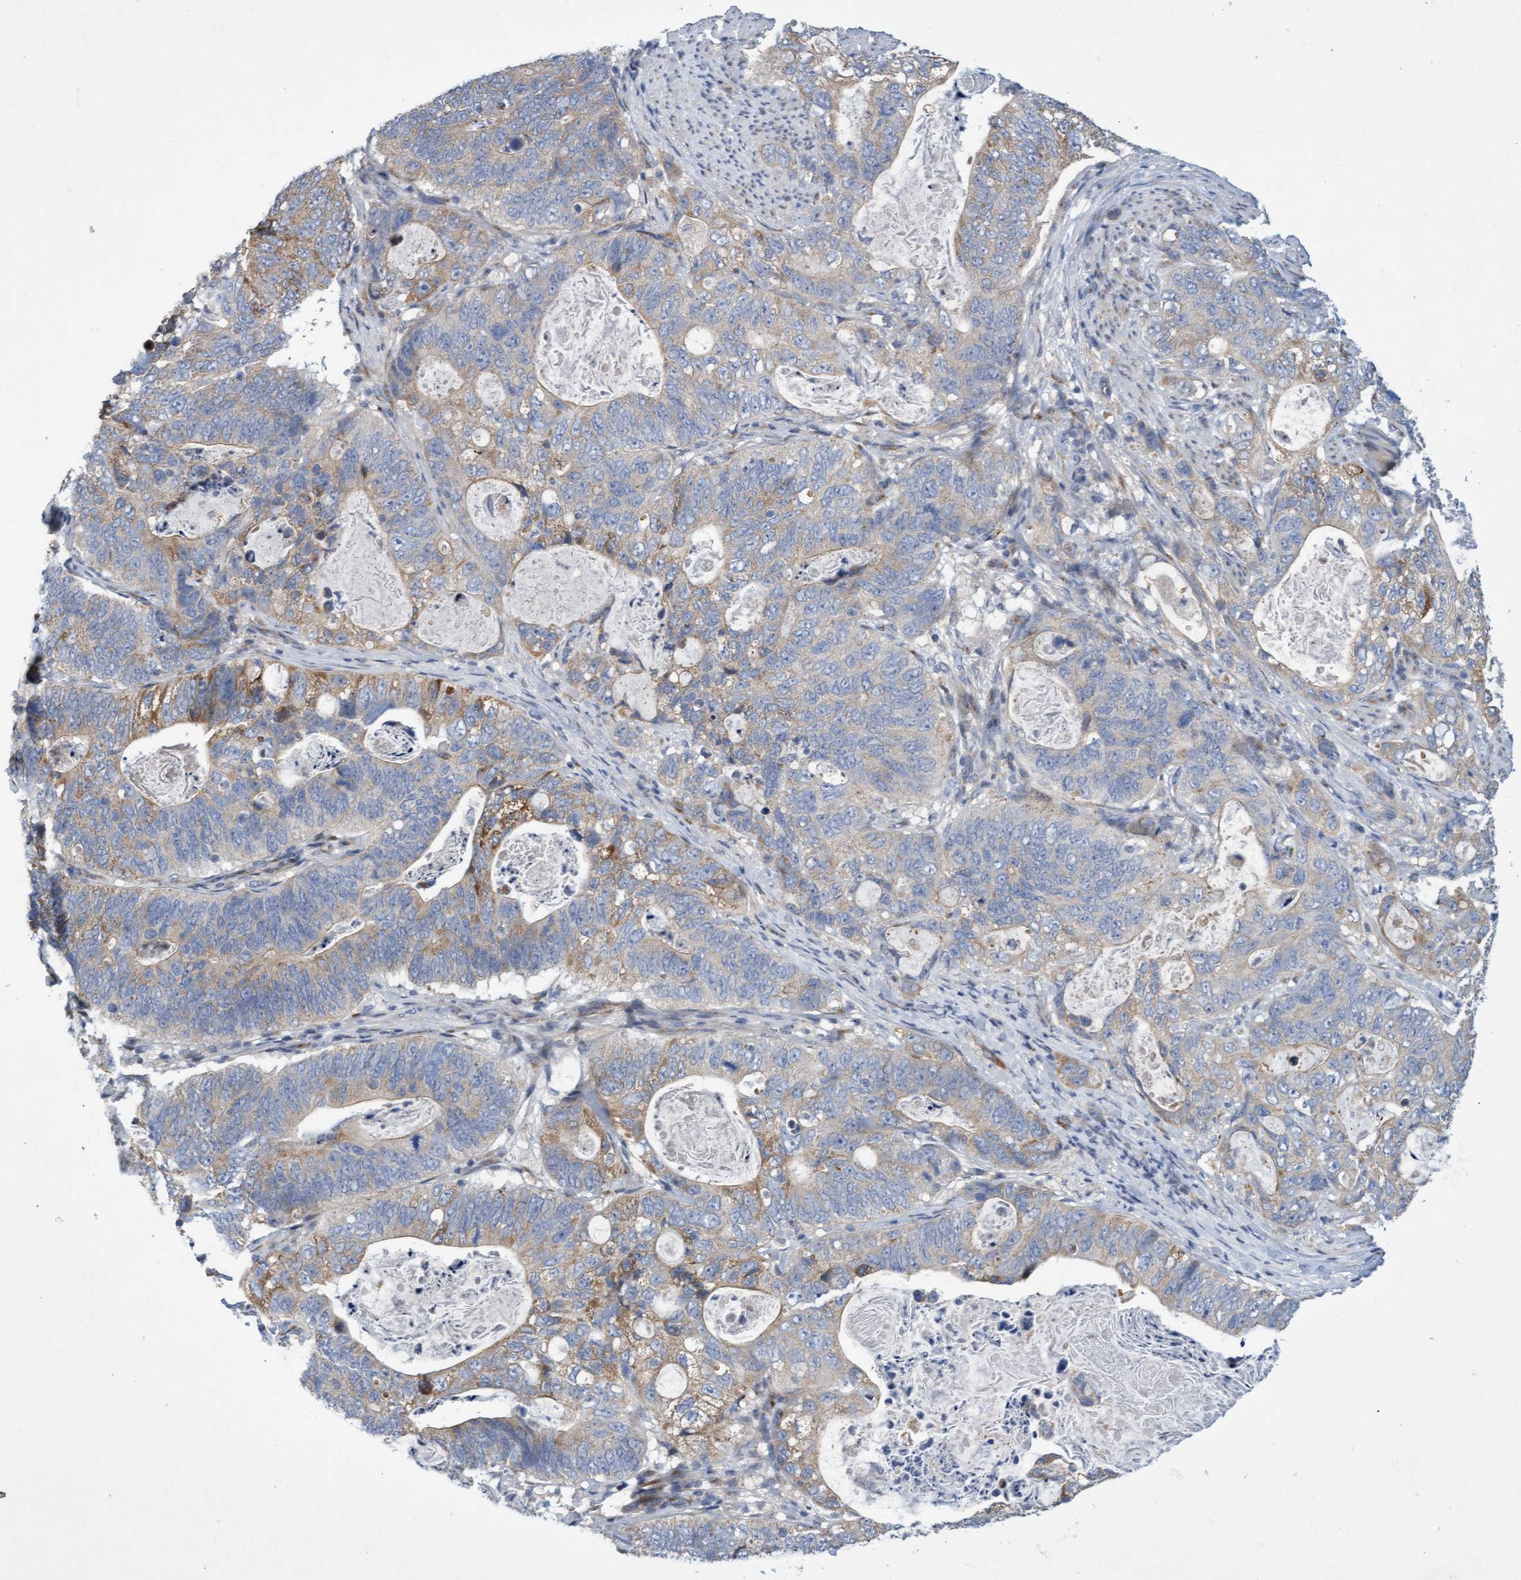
{"staining": {"intensity": "weak", "quantity": "25%-75%", "location": "cytoplasmic/membranous"}, "tissue": "stomach cancer", "cell_type": "Tumor cells", "image_type": "cancer", "snomed": [{"axis": "morphology", "description": "Normal tissue, NOS"}, {"axis": "morphology", "description": "Adenocarcinoma, NOS"}, {"axis": "topography", "description": "Stomach"}], "caption": "Protein positivity by IHC exhibits weak cytoplasmic/membranous staining in approximately 25%-75% of tumor cells in stomach cancer.", "gene": "DDHD2", "patient": {"sex": "female", "age": 89}}